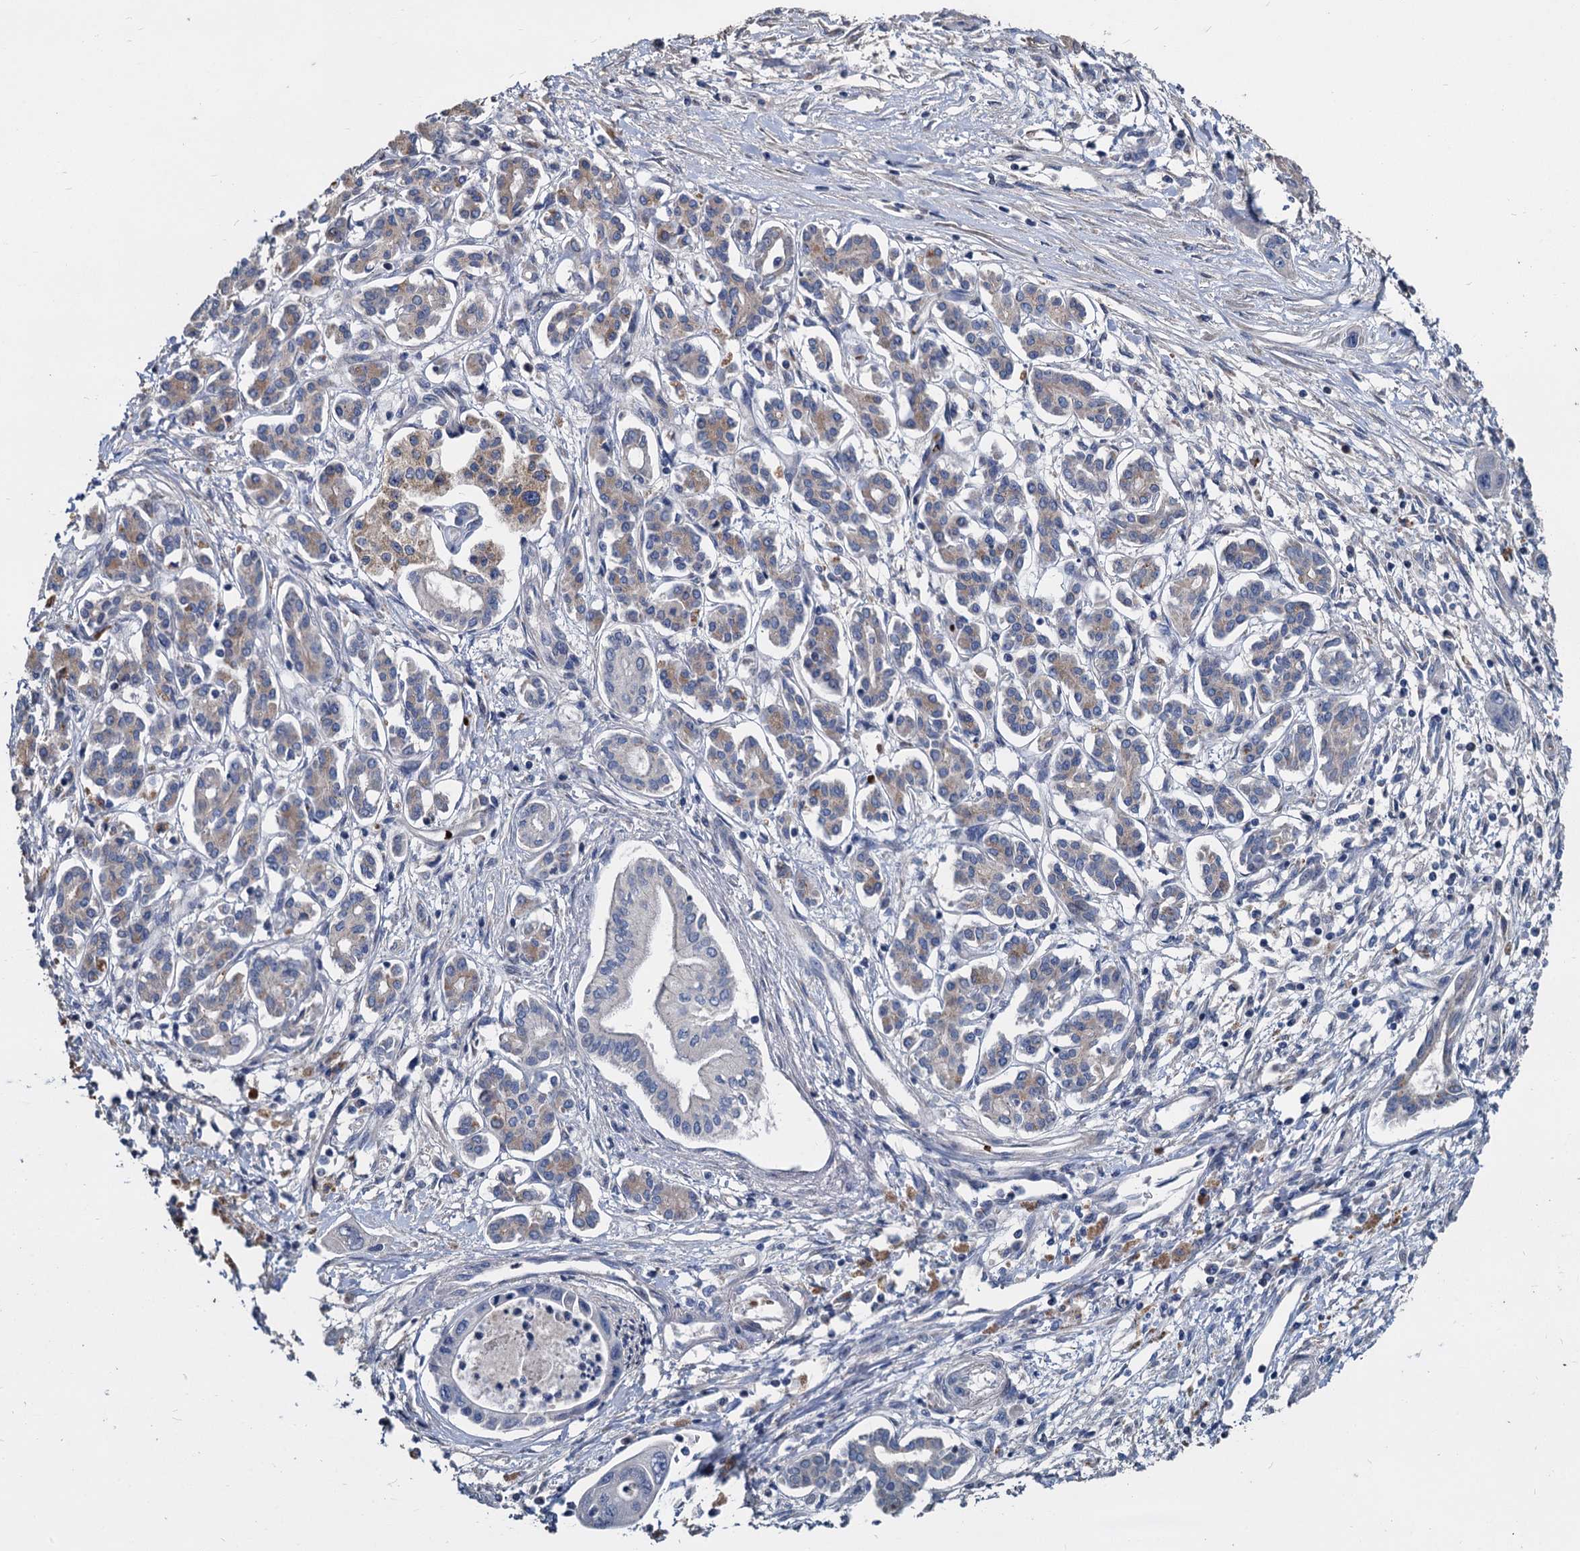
{"staining": {"intensity": "negative", "quantity": "none", "location": "none"}, "tissue": "pancreatic cancer", "cell_type": "Tumor cells", "image_type": "cancer", "snomed": [{"axis": "morphology", "description": "Adenocarcinoma, NOS"}, {"axis": "topography", "description": "Pancreas"}], "caption": "A high-resolution histopathology image shows immunohistochemistry (IHC) staining of adenocarcinoma (pancreatic), which reveals no significant positivity in tumor cells.", "gene": "TCTN2", "patient": {"sex": "female", "age": 50}}